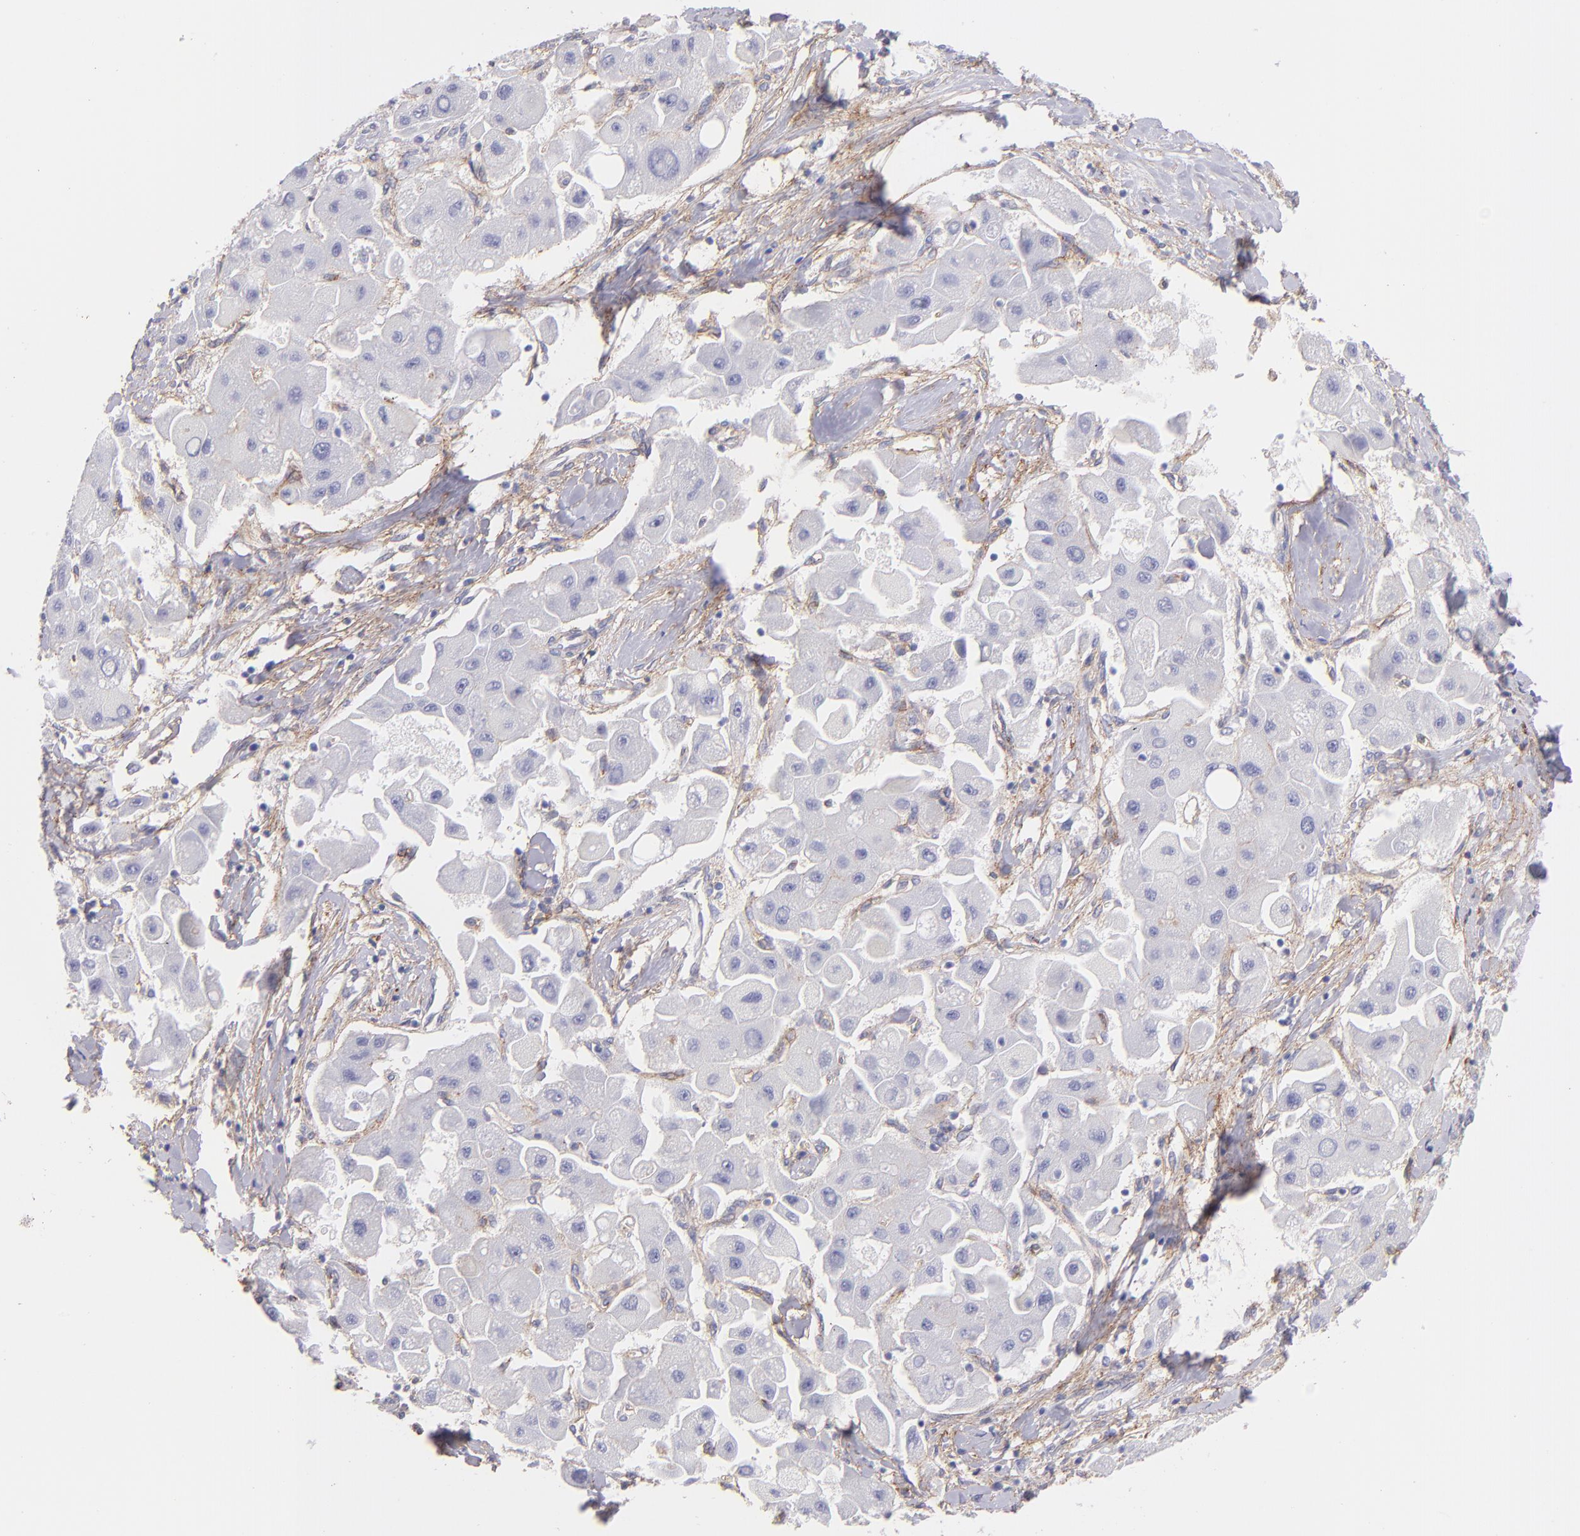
{"staining": {"intensity": "negative", "quantity": "none", "location": "none"}, "tissue": "liver cancer", "cell_type": "Tumor cells", "image_type": "cancer", "snomed": [{"axis": "morphology", "description": "Carcinoma, Hepatocellular, NOS"}, {"axis": "topography", "description": "Liver"}], "caption": "Immunohistochemical staining of hepatocellular carcinoma (liver) demonstrates no significant positivity in tumor cells. (DAB immunohistochemistry with hematoxylin counter stain).", "gene": "CD81", "patient": {"sex": "male", "age": 24}}